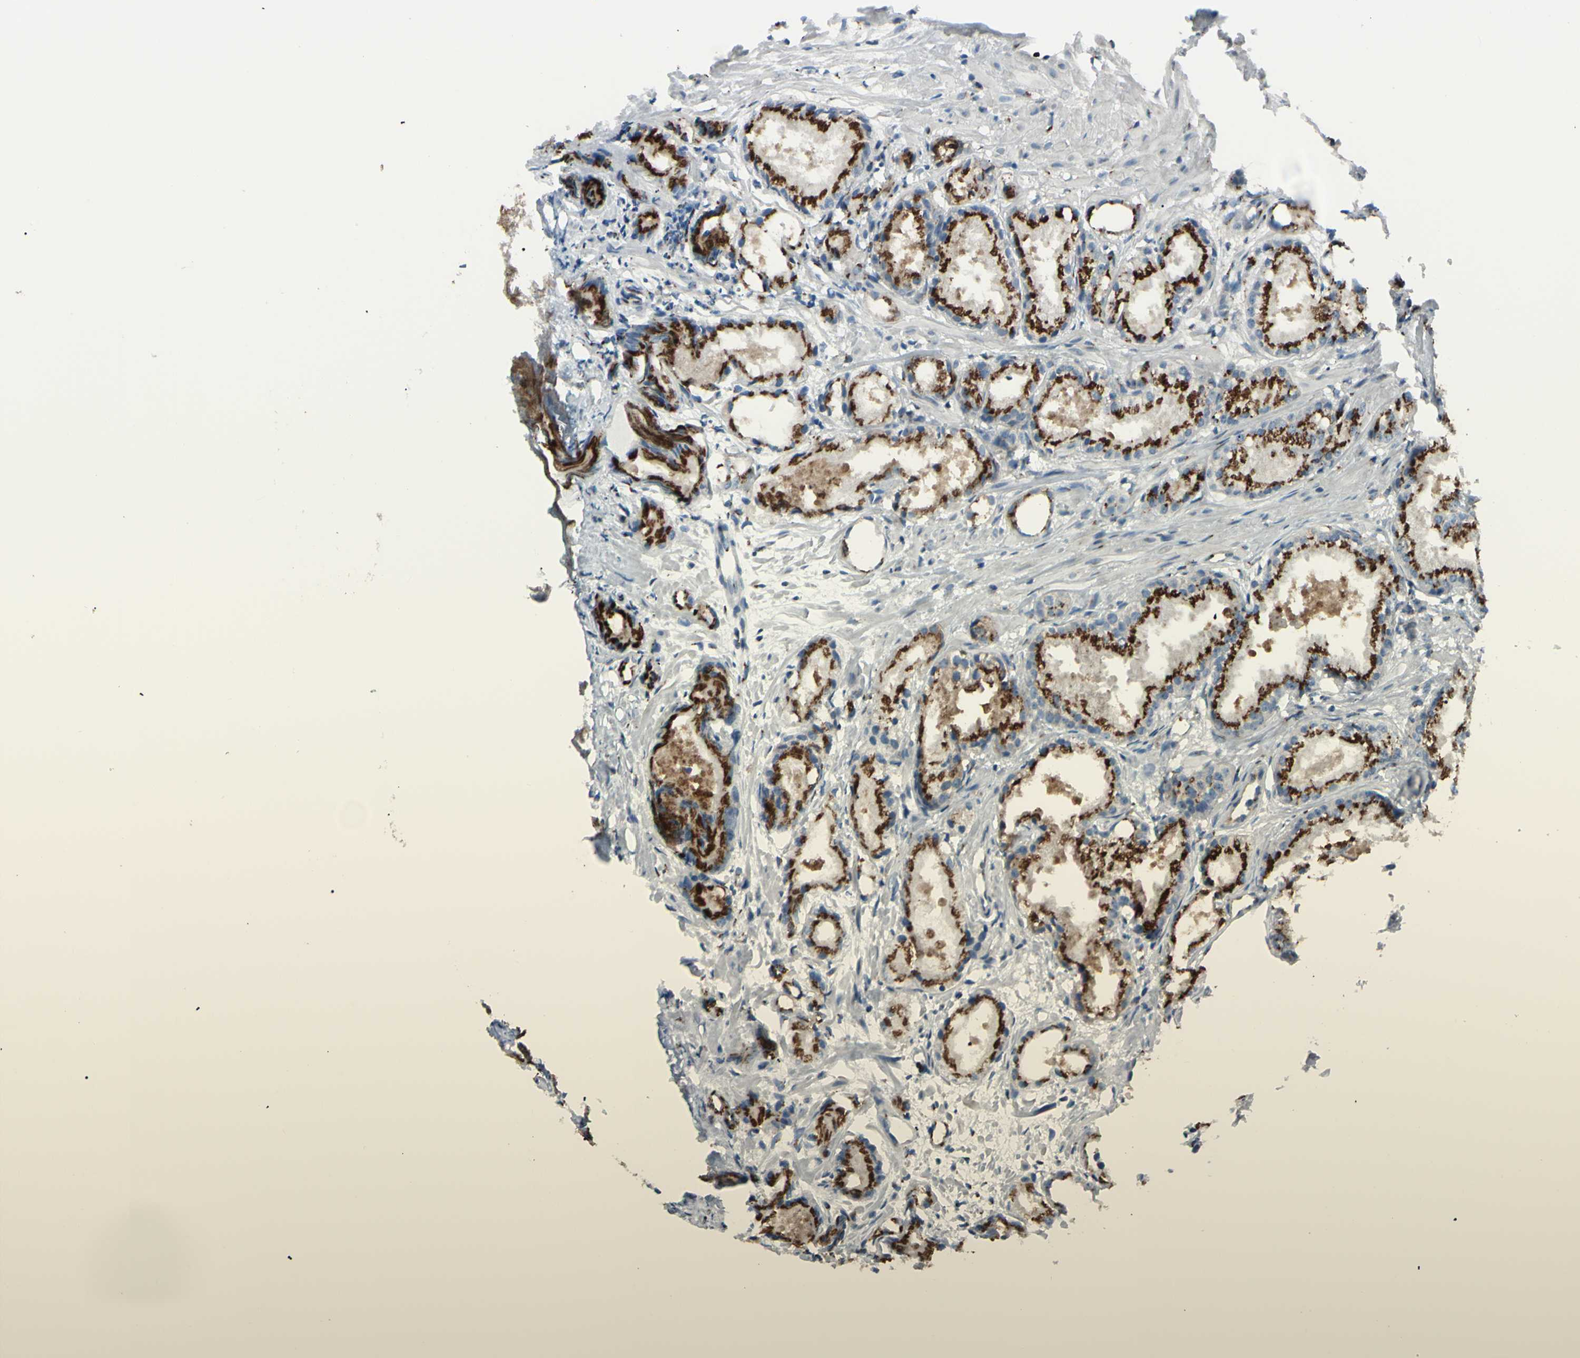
{"staining": {"intensity": "strong", "quantity": ">75%", "location": "cytoplasmic/membranous"}, "tissue": "prostate cancer", "cell_type": "Tumor cells", "image_type": "cancer", "snomed": [{"axis": "morphology", "description": "Adenocarcinoma, Low grade"}, {"axis": "topography", "description": "Prostate"}], "caption": "Tumor cells reveal high levels of strong cytoplasmic/membranous staining in about >75% of cells in prostate cancer.", "gene": "B4GALT1", "patient": {"sex": "male", "age": 72}}